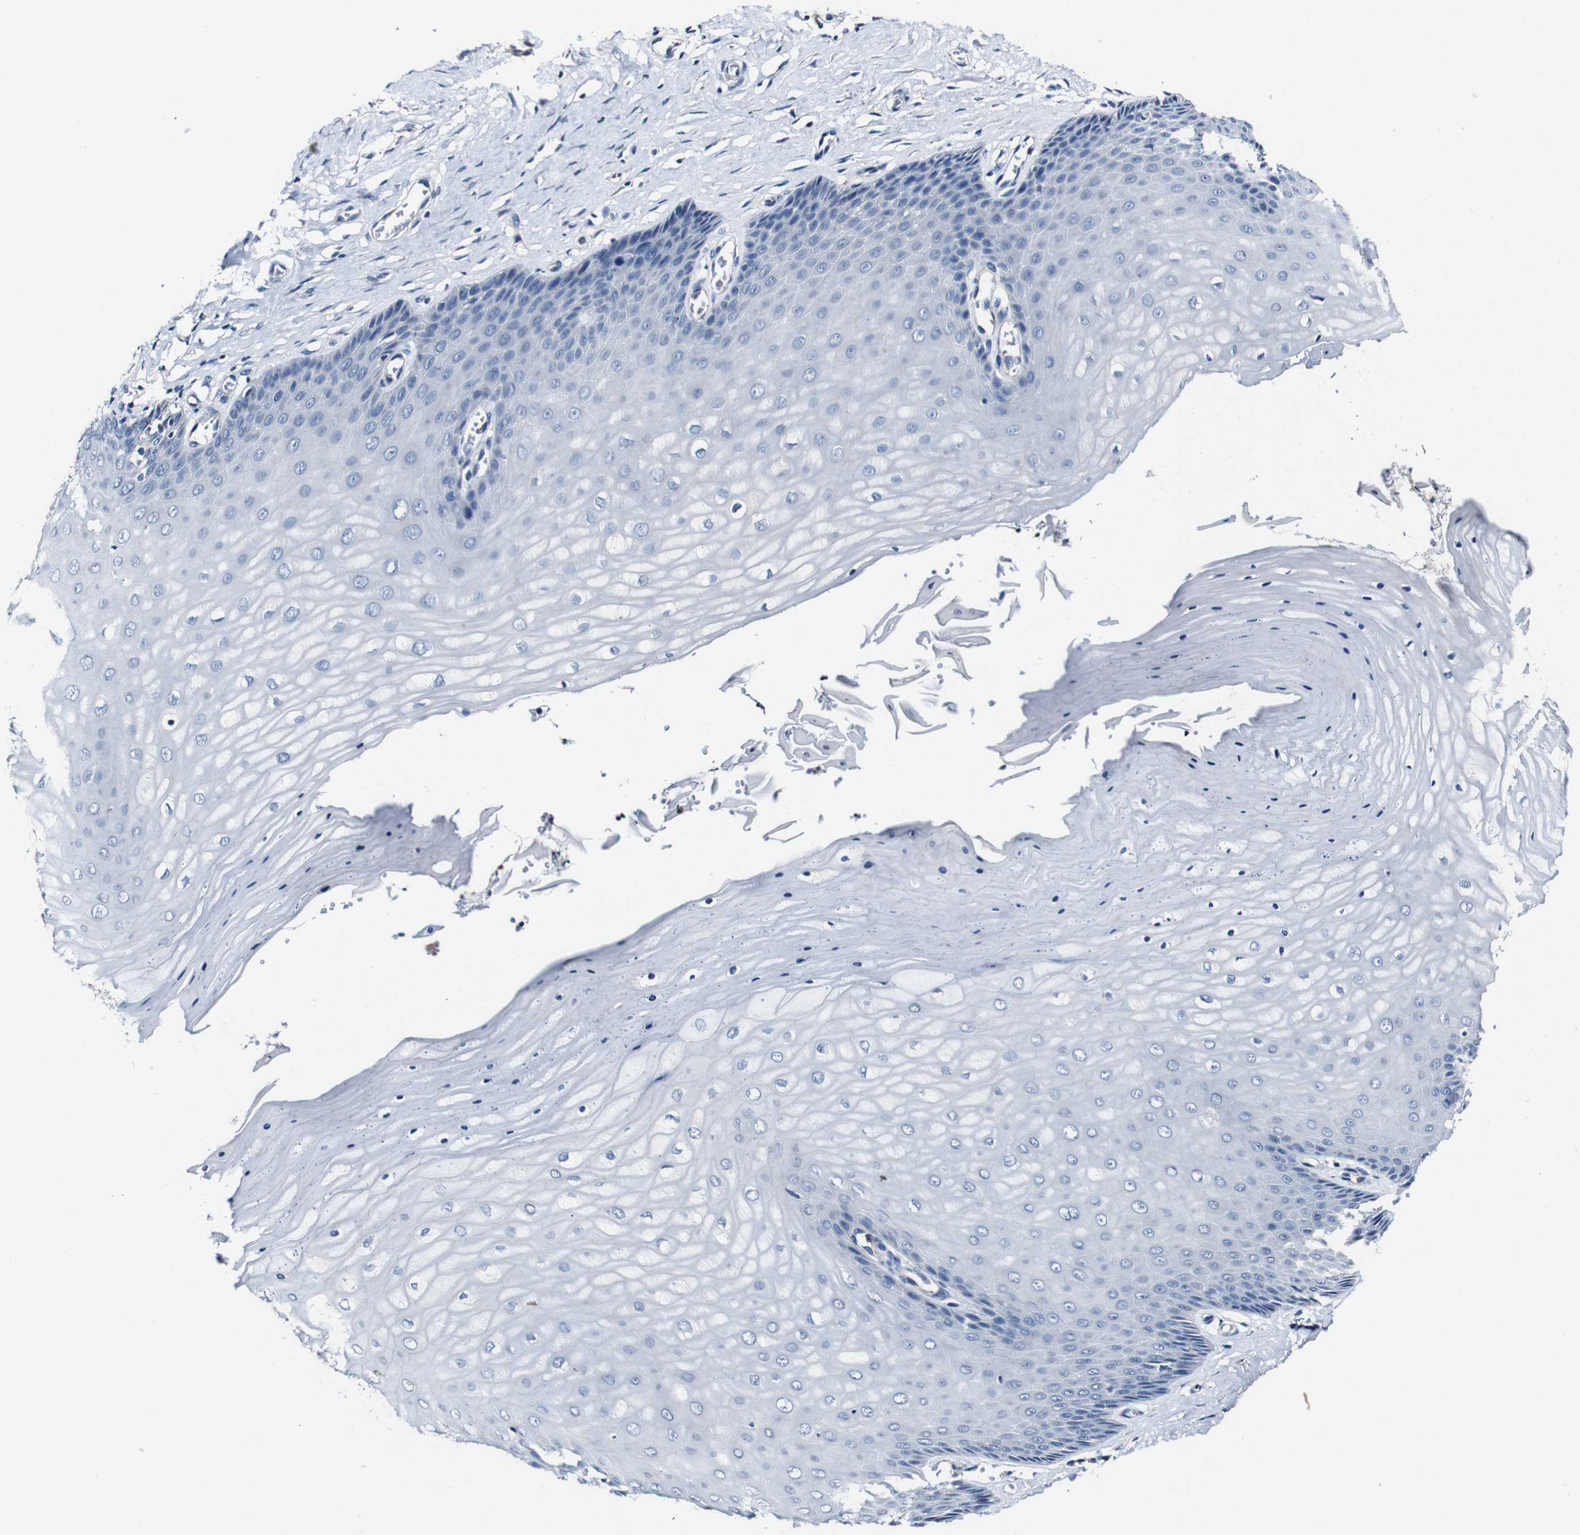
{"staining": {"intensity": "negative", "quantity": "none", "location": "none"}, "tissue": "cervix", "cell_type": "Glandular cells", "image_type": "normal", "snomed": [{"axis": "morphology", "description": "Normal tissue, NOS"}, {"axis": "topography", "description": "Cervix"}], "caption": "This photomicrograph is of normal cervix stained with immunohistochemistry (IHC) to label a protein in brown with the nuclei are counter-stained blue. There is no positivity in glandular cells.", "gene": "GRAMD1A", "patient": {"sex": "female", "age": 55}}